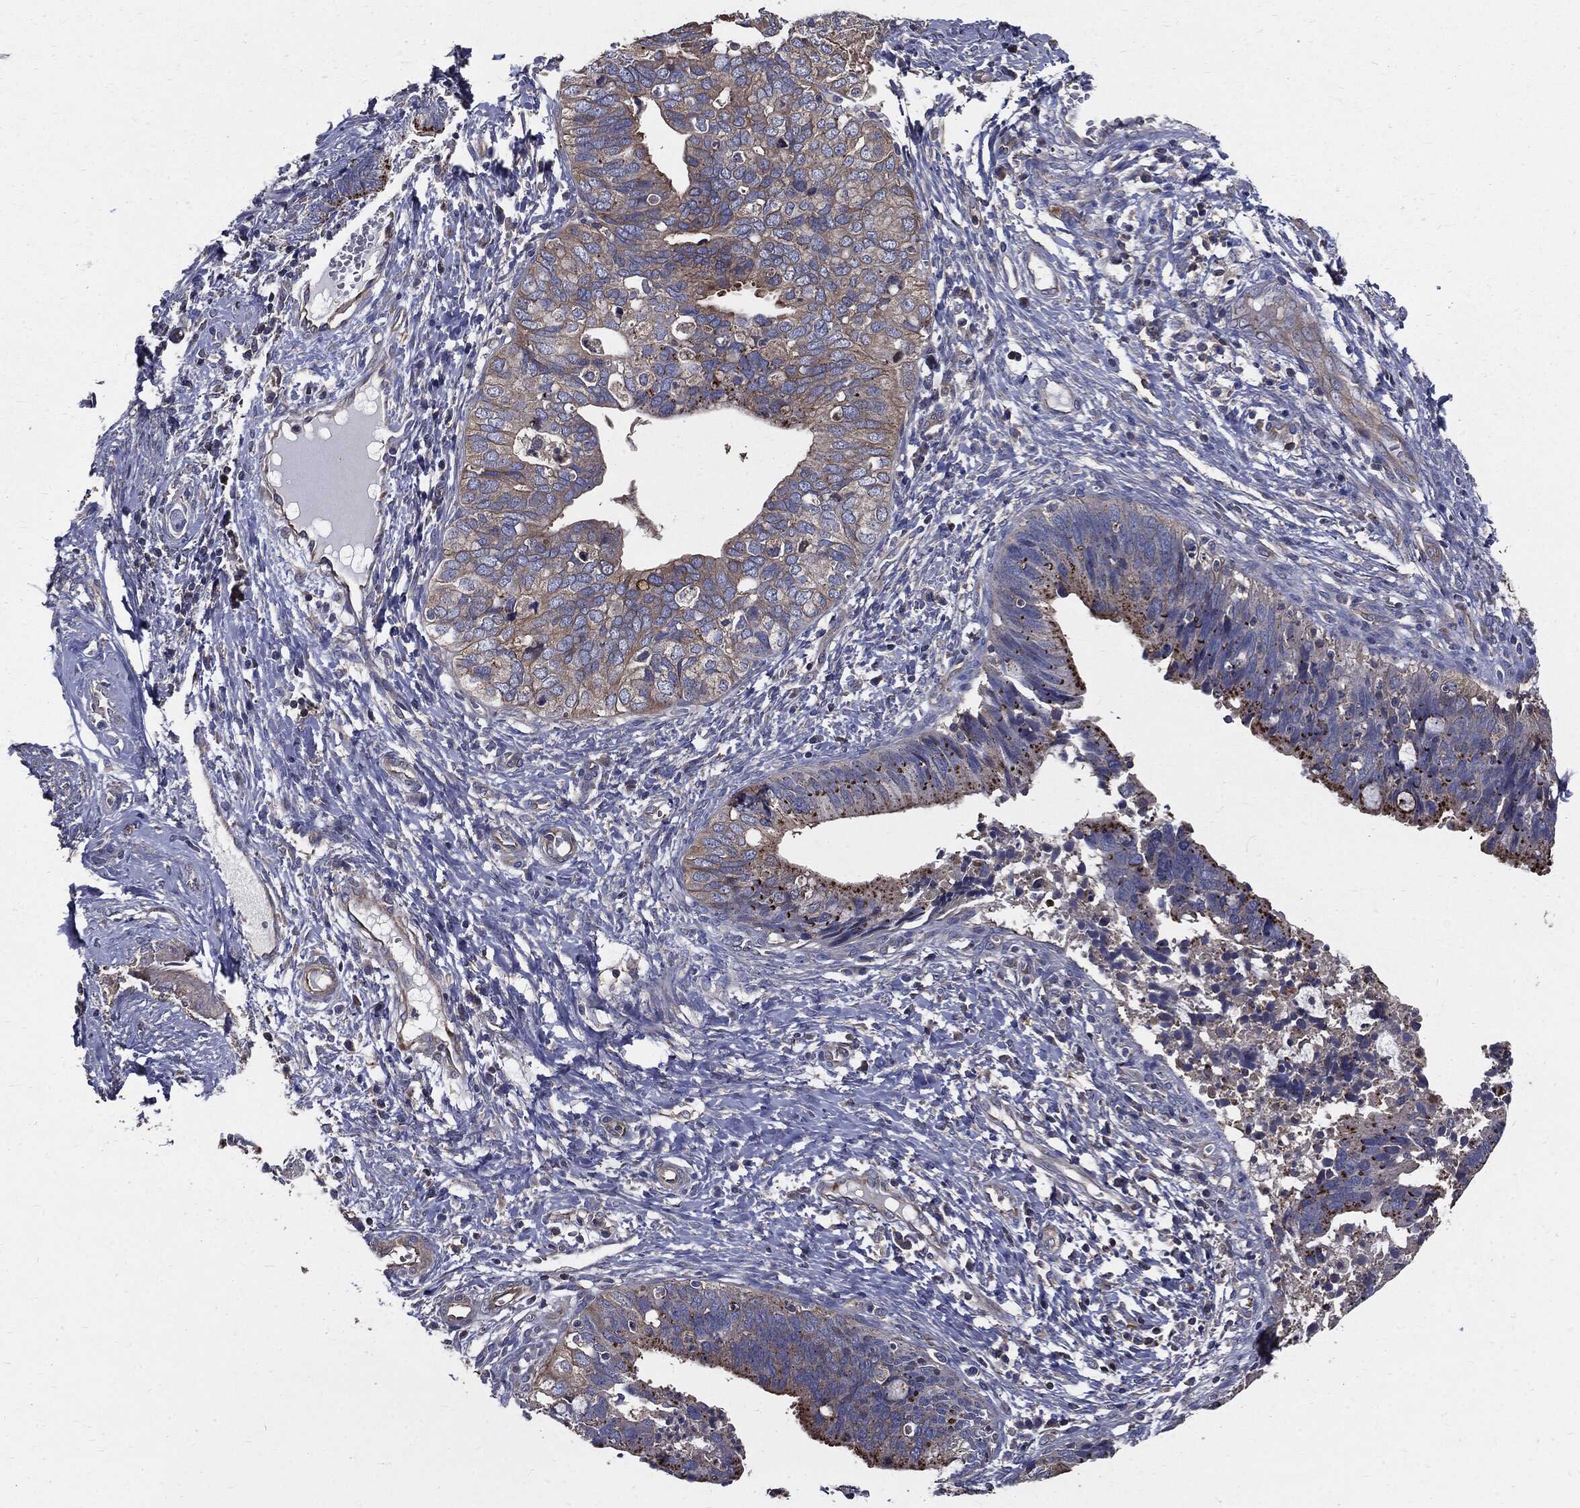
{"staining": {"intensity": "strong", "quantity": "<25%", "location": "cytoplasmic/membranous"}, "tissue": "cervical cancer", "cell_type": "Tumor cells", "image_type": "cancer", "snomed": [{"axis": "morphology", "description": "Adenocarcinoma, NOS"}, {"axis": "topography", "description": "Cervix"}], "caption": "Immunohistochemistry (IHC) micrograph of neoplastic tissue: human cervical cancer (adenocarcinoma) stained using IHC demonstrates medium levels of strong protein expression localized specifically in the cytoplasmic/membranous of tumor cells, appearing as a cytoplasmic/membranous brown color.", "gene": "PDCD6IP", "patient": {"sex": "female", "age": 42}}